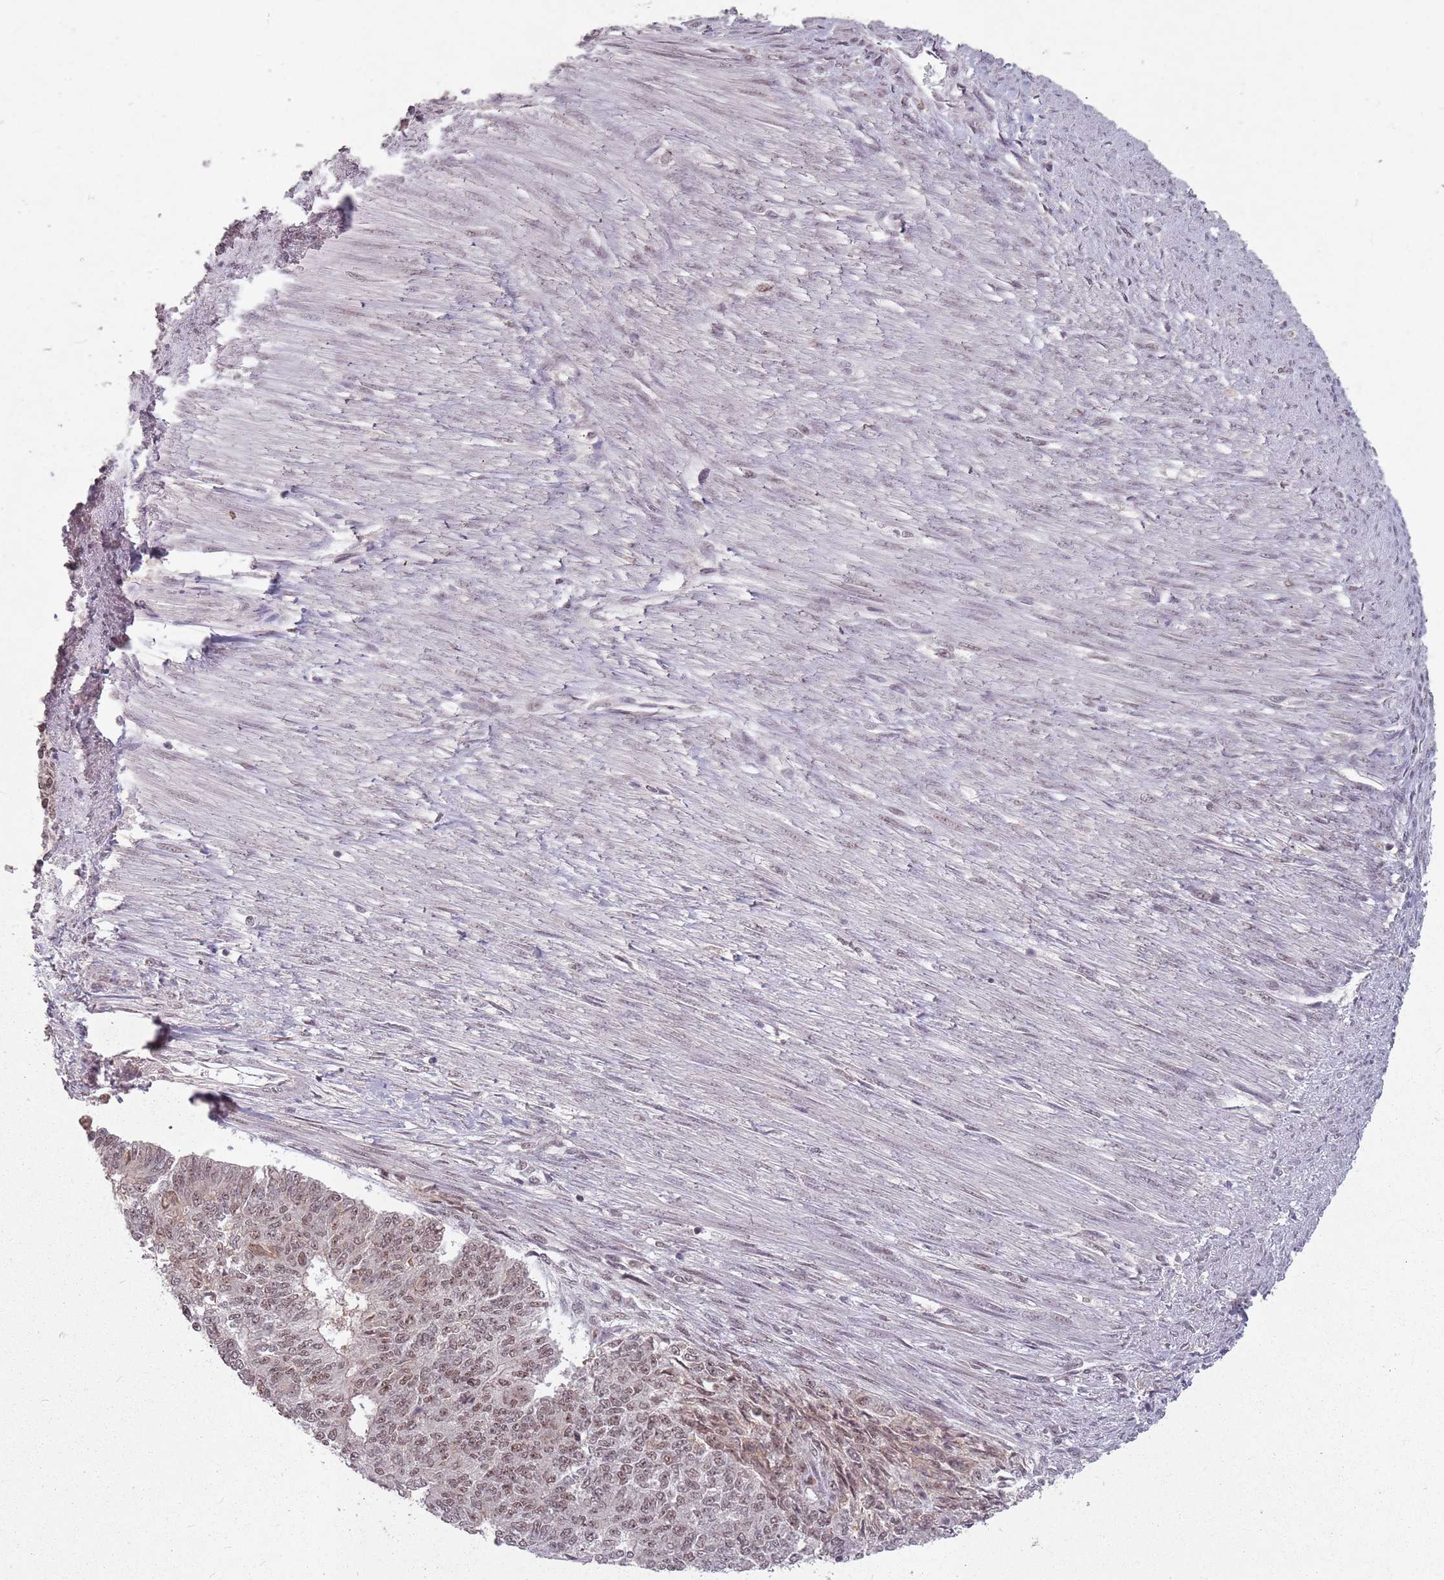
{"staining": {"intensity": "moderate", "quantity": ">75%", "location": "nuclear"}, "tissue": "endometrial cancer", "cell_type": "Tumor cells", "image_type": "cancer", "snomed": [{"axis": "morphology", "description": "Adenocarcinoma, NOS"}, {"axis": "topography", "description": "Endometrium"}], "caption": "A brown stain shows moderate nuclear staining of a protein in human endometrial adenocarcinoma tumor cells. The staining was performed using DAB to visualize the protein expression in brown, while the nuclei were stained in blue with hematoxylin (Magnification: 20x).", "gene": "NCBP1", "patient": {"sex": "female", "age": 32}}